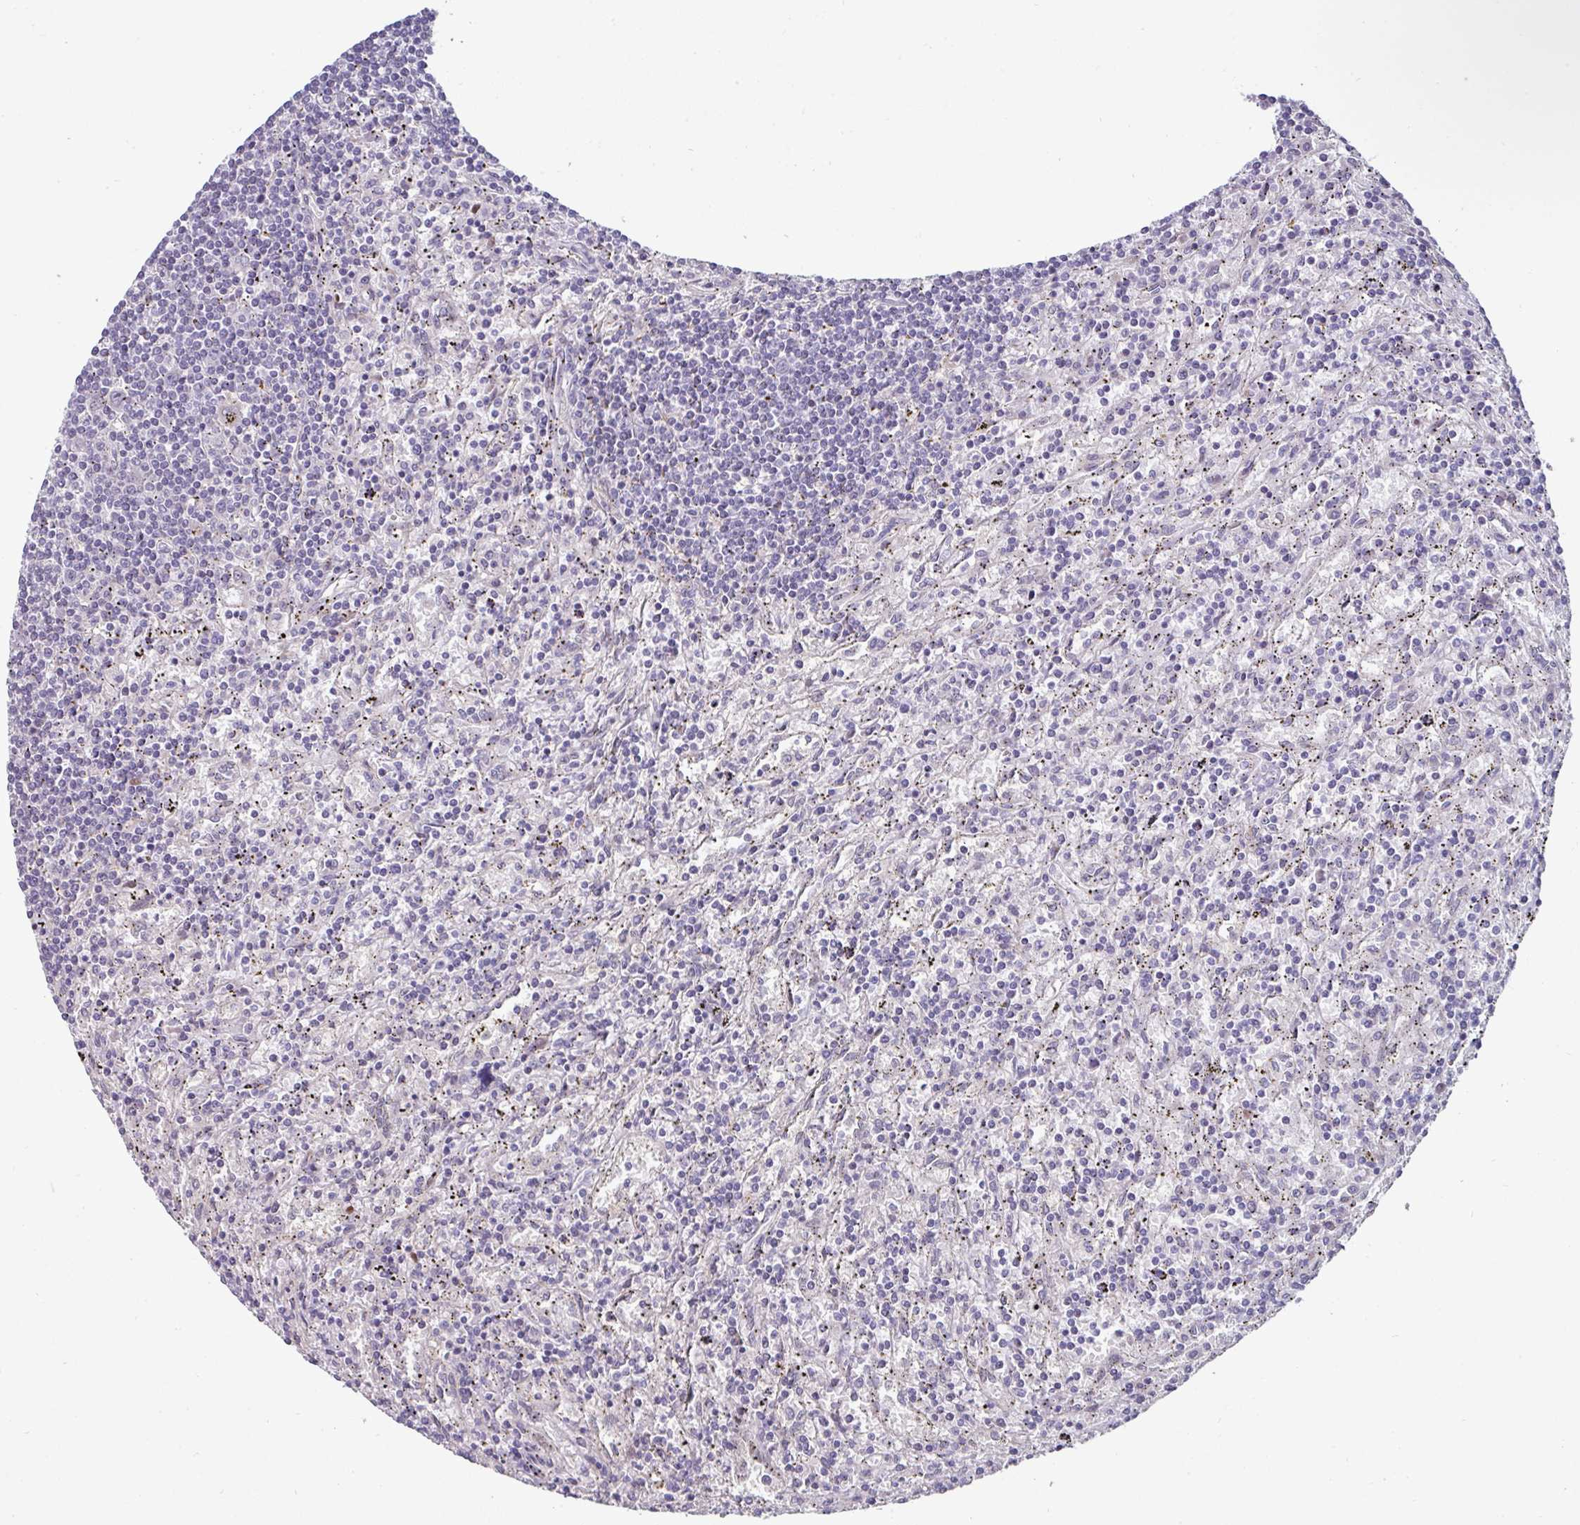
{"staining": {"intensity": "negative", "quantity": "none", "location": "none"}, "tissue": "lymphoma", "cell_type": "Tumor cells", "image_type": "cancer", "snomed": [{"axis": "morphology", "description": "Malignant lymphoma, non-Hodgkin's type, Low grade"}, {"axis": "topography", "description": "Spleen"}], "caption": "Photomicrograph shows no significant protein expression in tumor cells of lymphoma.", "gene": "SWSAP1", "patient": {"sex": "male", "age": 76}}